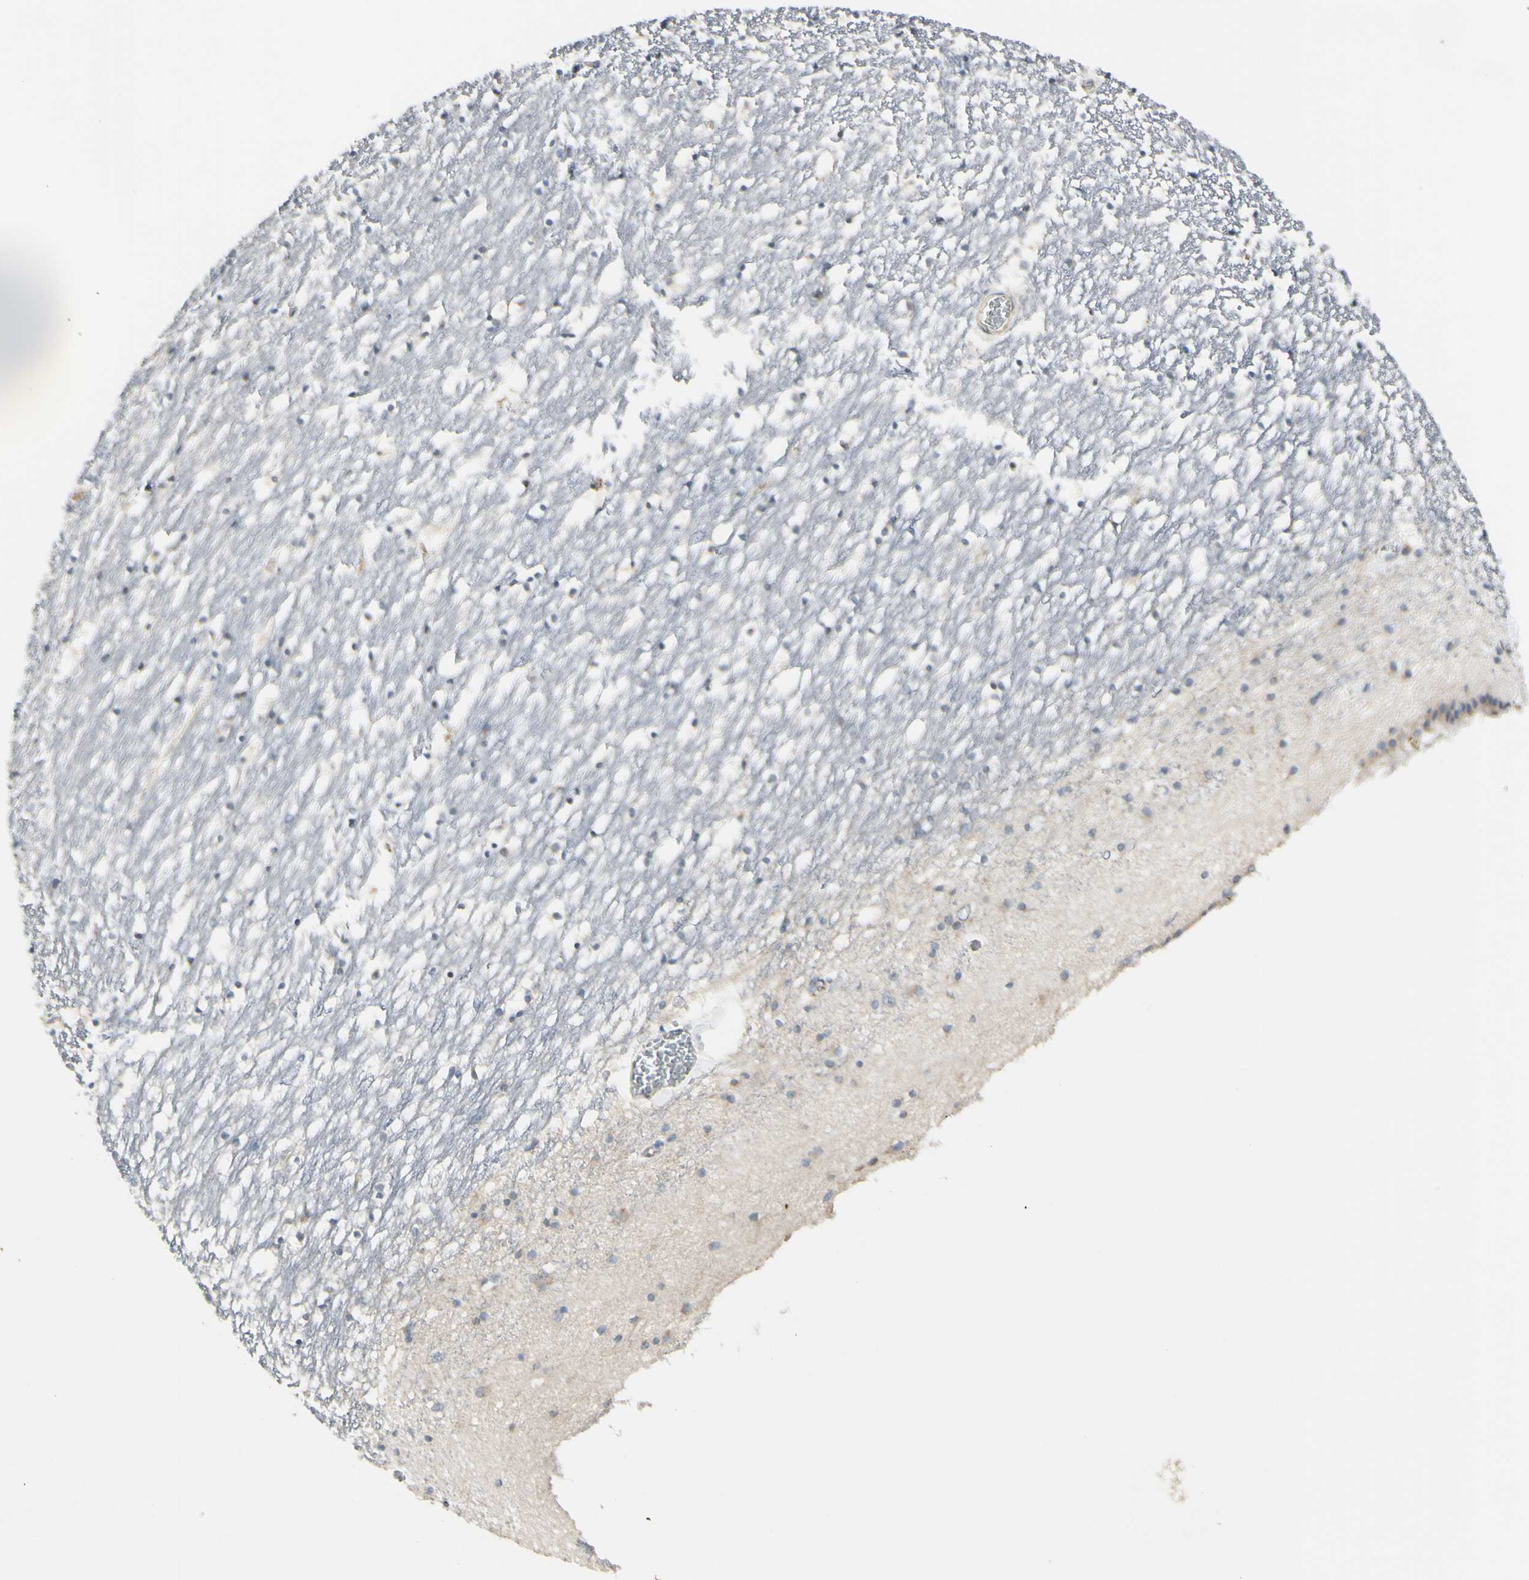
{"staining": {"intensity": "weak", "quantity": "<25%", "location": "cytoplasmic/membranous"}, "tissue": "caudate", "cell_type": "Glial cells", "image_type": "normal", "snomed": [{"axis": "morphology", "description": "Normal tissue, NOS"}, {"axis": "topography", "description": "Lateral ventricle wall"}], "caption": "Glial cells show no significant protein staining in unremarkable caudate. (Stains: DAB (3,3'-diaminobenzidine) immunohistochemistry with hematoxylin counter stain, Microscopy: brightfield microscopy at high magnification).", "gene": "NDFIP1", "patient": {"sex": "male", "age": 45}}